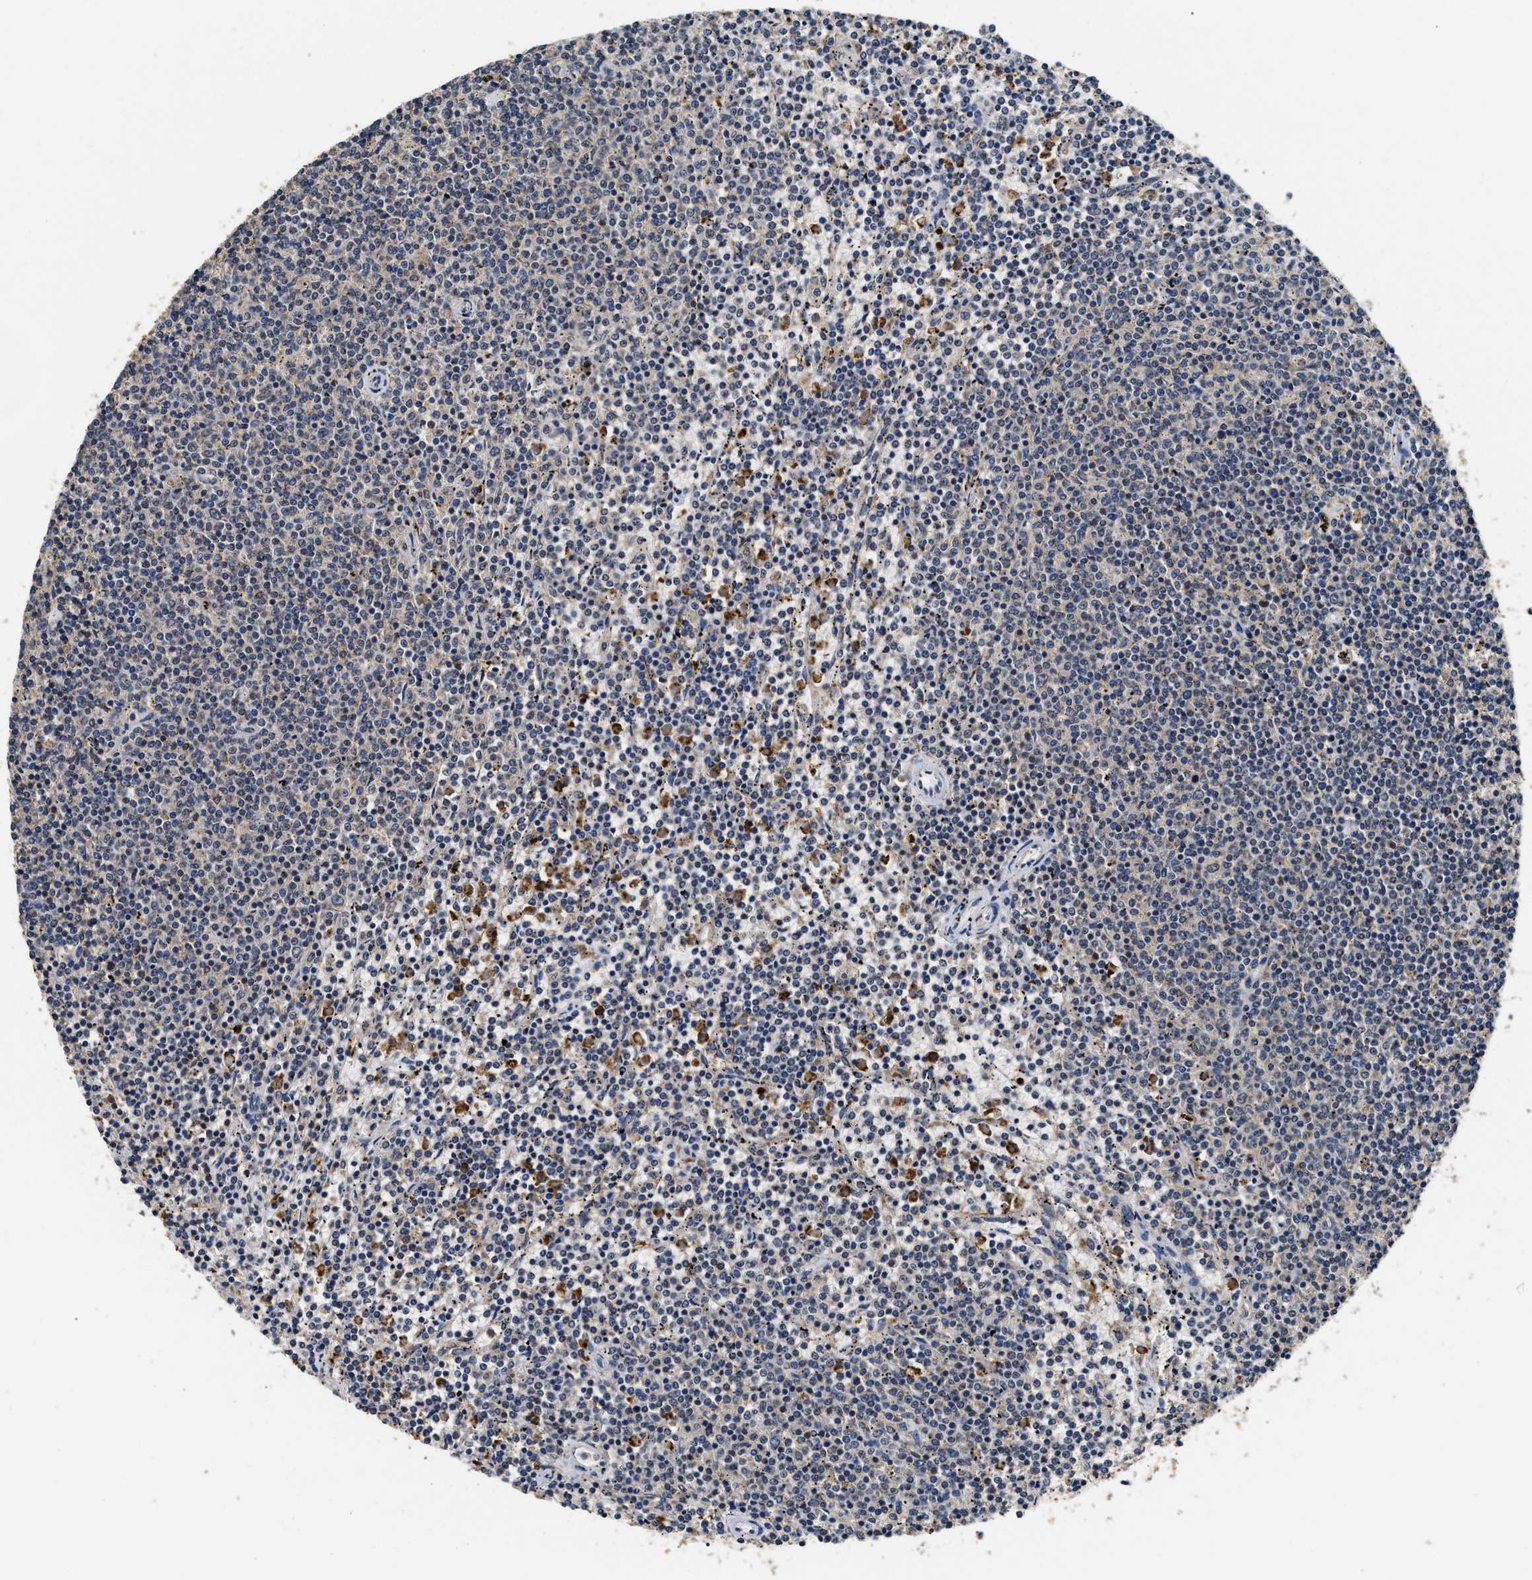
{"staining": {"intensity": "negative", "quantity": "none", "location": "none"}, "tissue": "lymphoma", "cell_type": "Tumor cells", "image_type": "cancer", "snomed": [{"axis": "morphology", "description": "Malignant lymphoma, non-Hodgkin's type, Low grade"}, {"axis": "topography", "description": "Spleen"}], "caption": "IHC micrograph of neoplastic tissue: human low-grade malignant lymphoma, non-Hodgkin's type stained with DAB (3,3'-diaminobenzidine) reveals no significant protein staining in tumor cells. (DAB immunohistochemistry with hematoxylin counter stain).", "gene": "CTNNA1", "patient": {"sex": "female", "age": 50}}